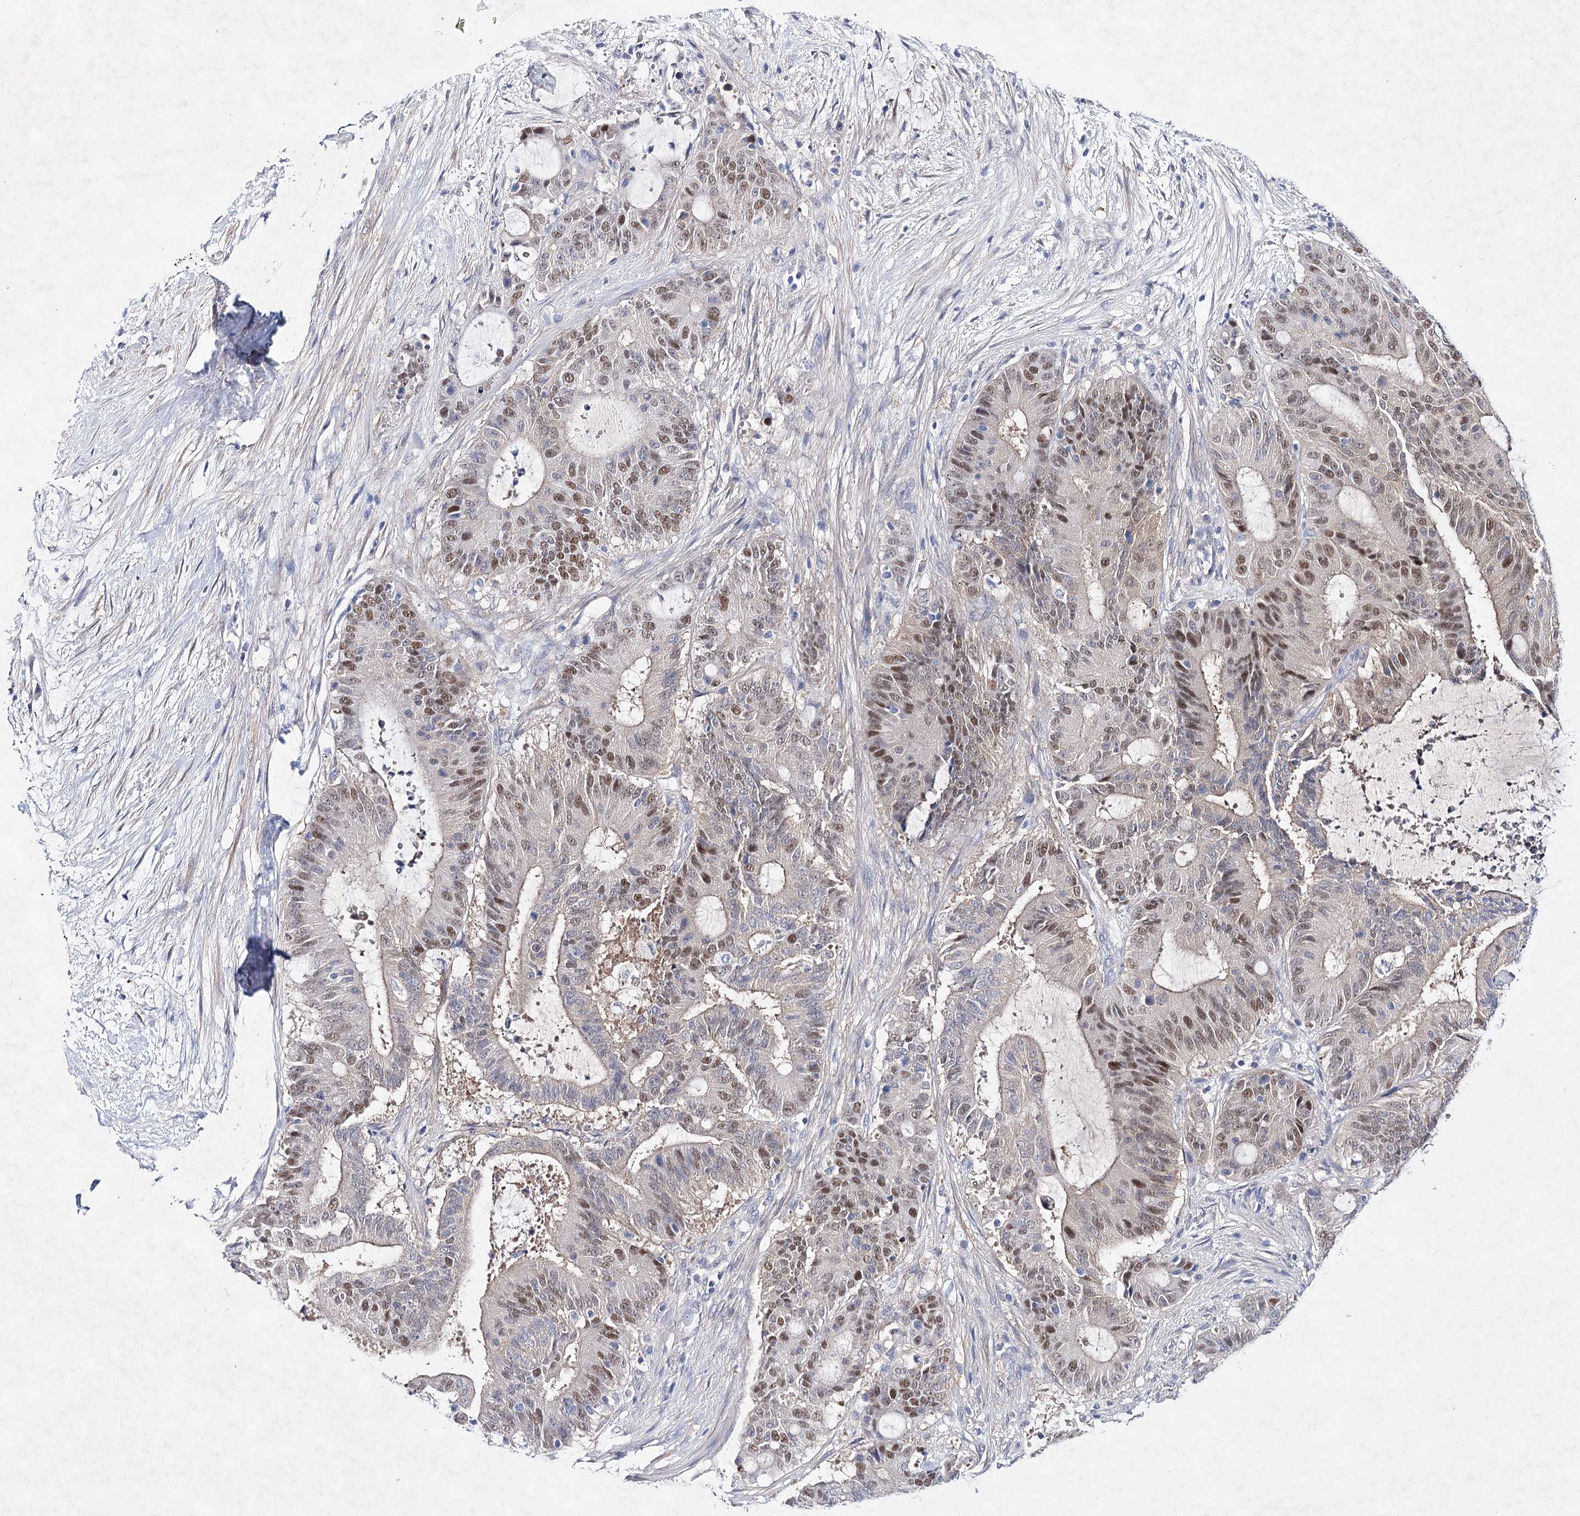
{"staining": {"intensity": "moderate", "quantity": "25%-75%", "location": "nuclear"}, "tissue": "liver cancer", "cell_type": "Tumor cells", "image_type": "cancer", "snomed": [{"axis": "morphology", "description": "Normal tissue, NOS"}, {"axis": "morphology", "description": "Cholangiocarcinoma"}, {"axis": "topography", "description": "Liver"}, {"axis": "topography", "description": "Peripheral nerve tissue"}], "caption": "A micrograph of cholangiocarcinoma (liver) stained for a protein reveals moderate nuclear brown staining in tumor cells.", "gene": "UGDH", "patient": {"sex": "female", "age": 73}}